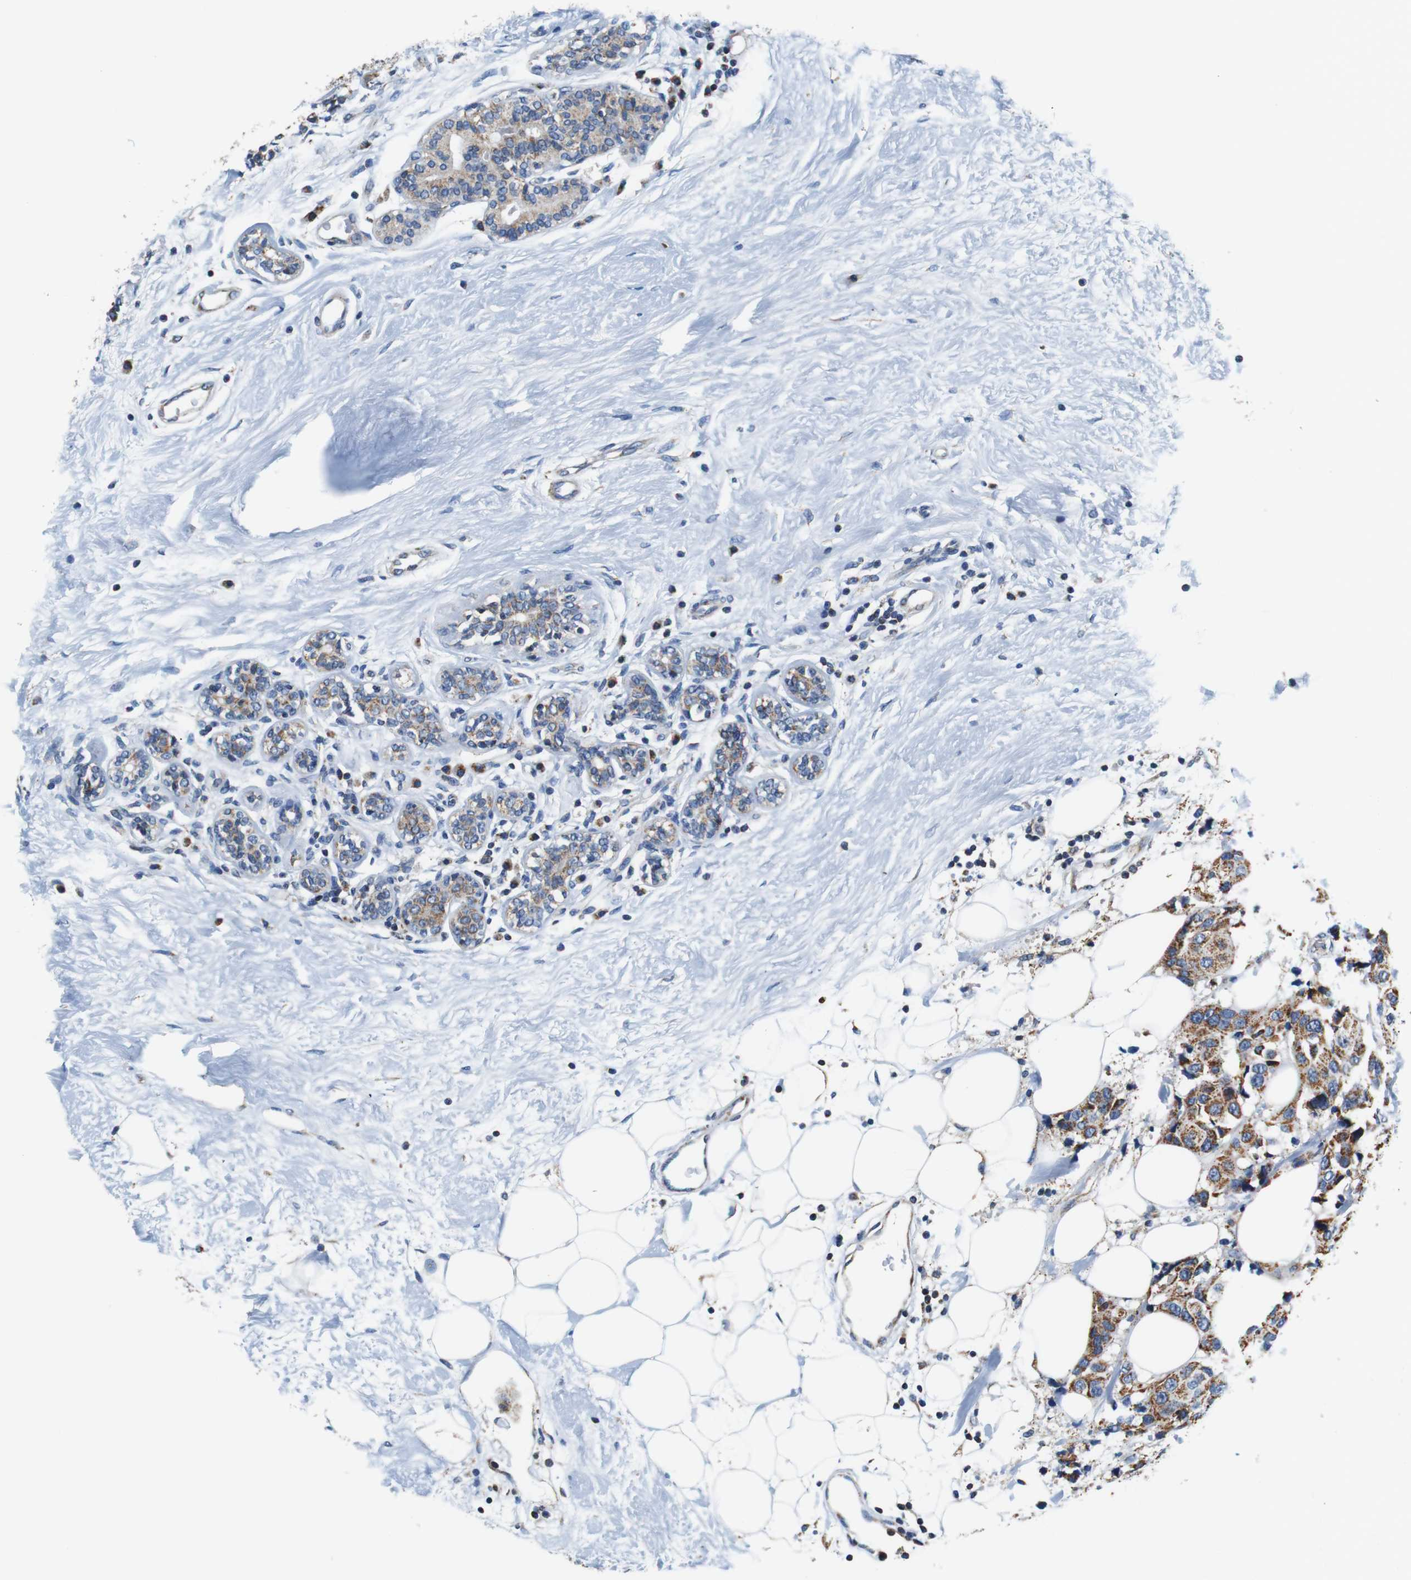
{"staining": {"intensity": "moderate", "quantity": ">75%", "location": "cytoplasmic/membranous"}, "tissue": "breast cancer", "cell_type": "Tumor cells", "image_type": "cancer", "snomed": [{"axis": "morphology", "description": "Normal tissue, NOS"}, {"axis": "morphology", "description": "Duct carcinoma"}, {"axis": "topography", "description": "Breast"}], "caption": "Immunohistochemistry image of human breast cancer stained for a protein (brown), which exhibits medium levels of moderate cytoplasmic/membranous staining in approximately >75% of tumor cells.", "gene": "LRP4", "patient": {"sex": "female", "age": 39}}